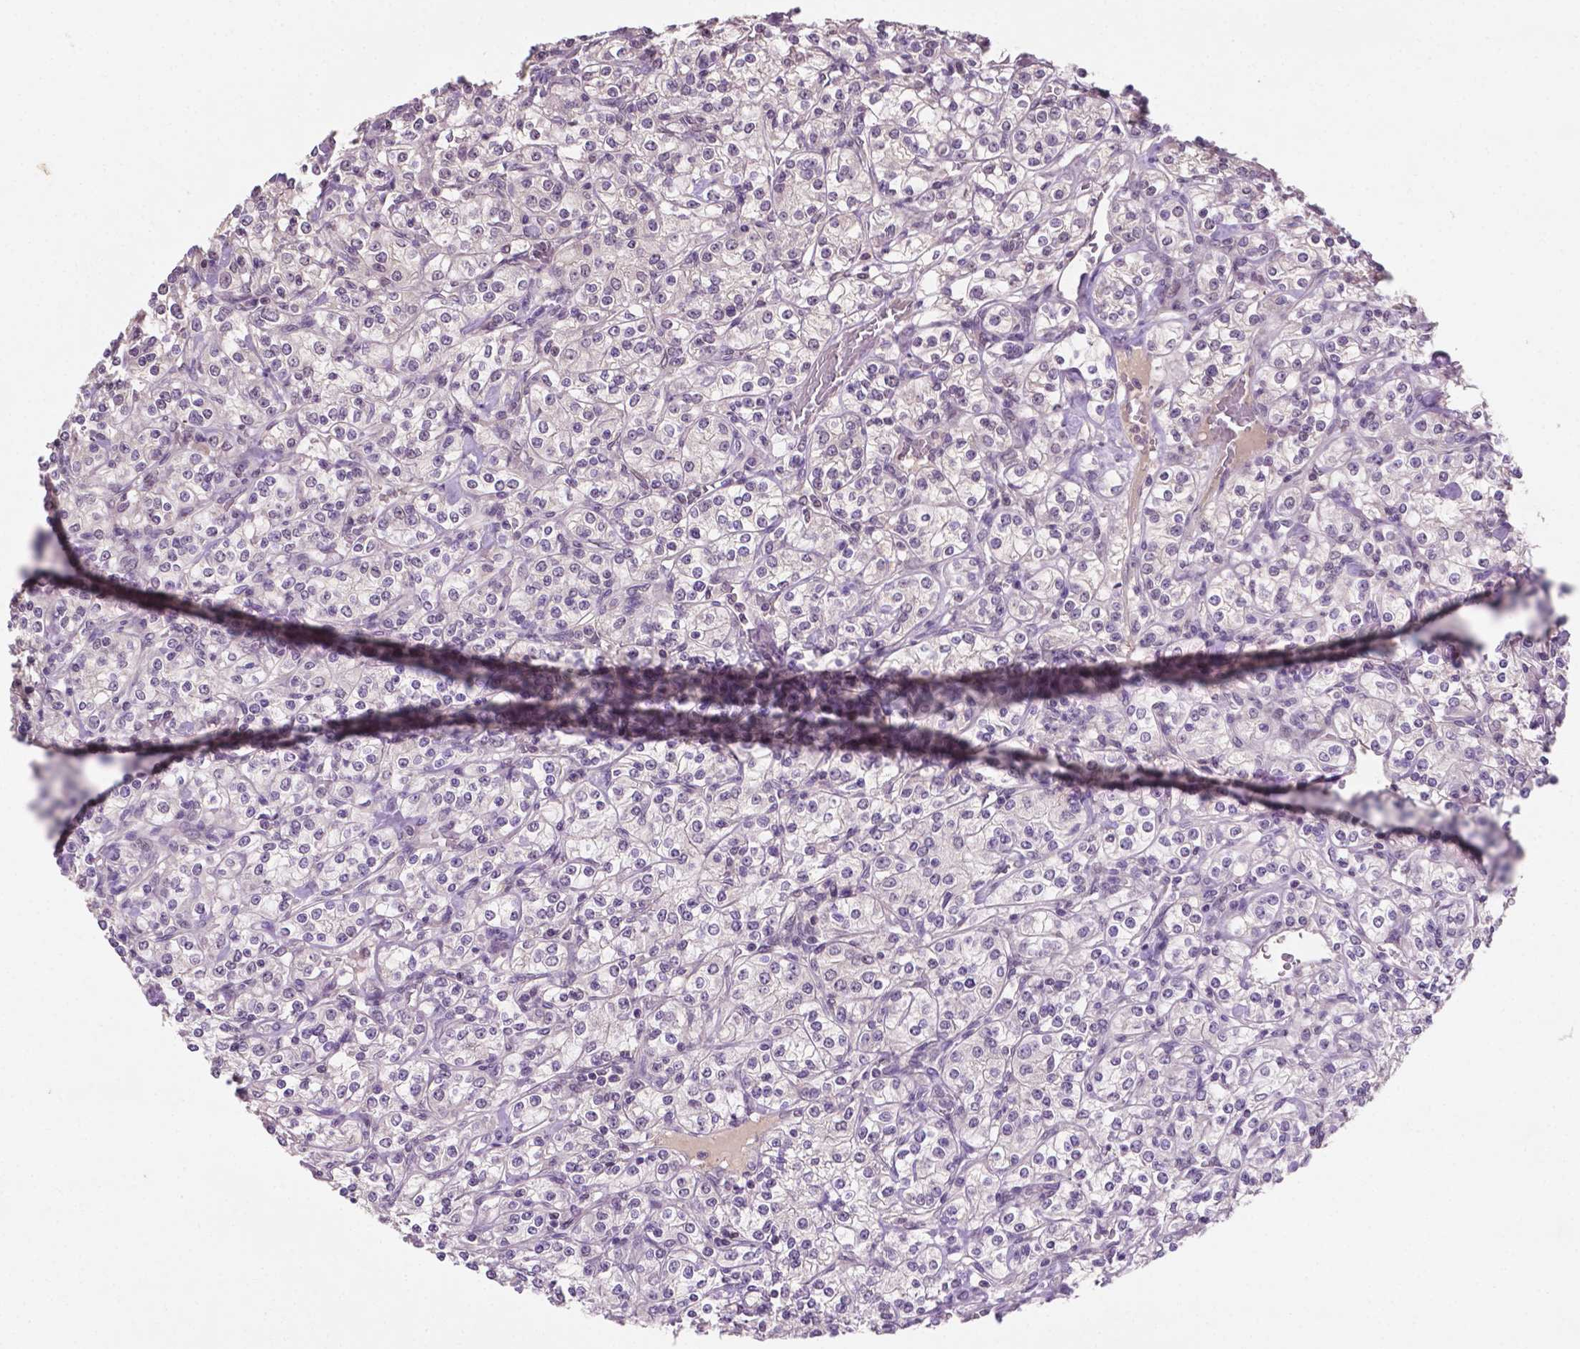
{"staining": {"intensity": "negative", "quantity": "none", "location": "none"}, "tissue": "renal cancer", "cell_type": "Tumor cells", "image_type": "cancer", "snomed": [{"axis": "morphology", "description": "Adenocarcinoma, NOS"}, {"axis": "topography", "description": "Kidney"}], "caption": "The micrograph exhibits no staining of tumor cells in renal cancer.", "gene": "MROH6", "patient": {"sex": "male", "age": 77}}